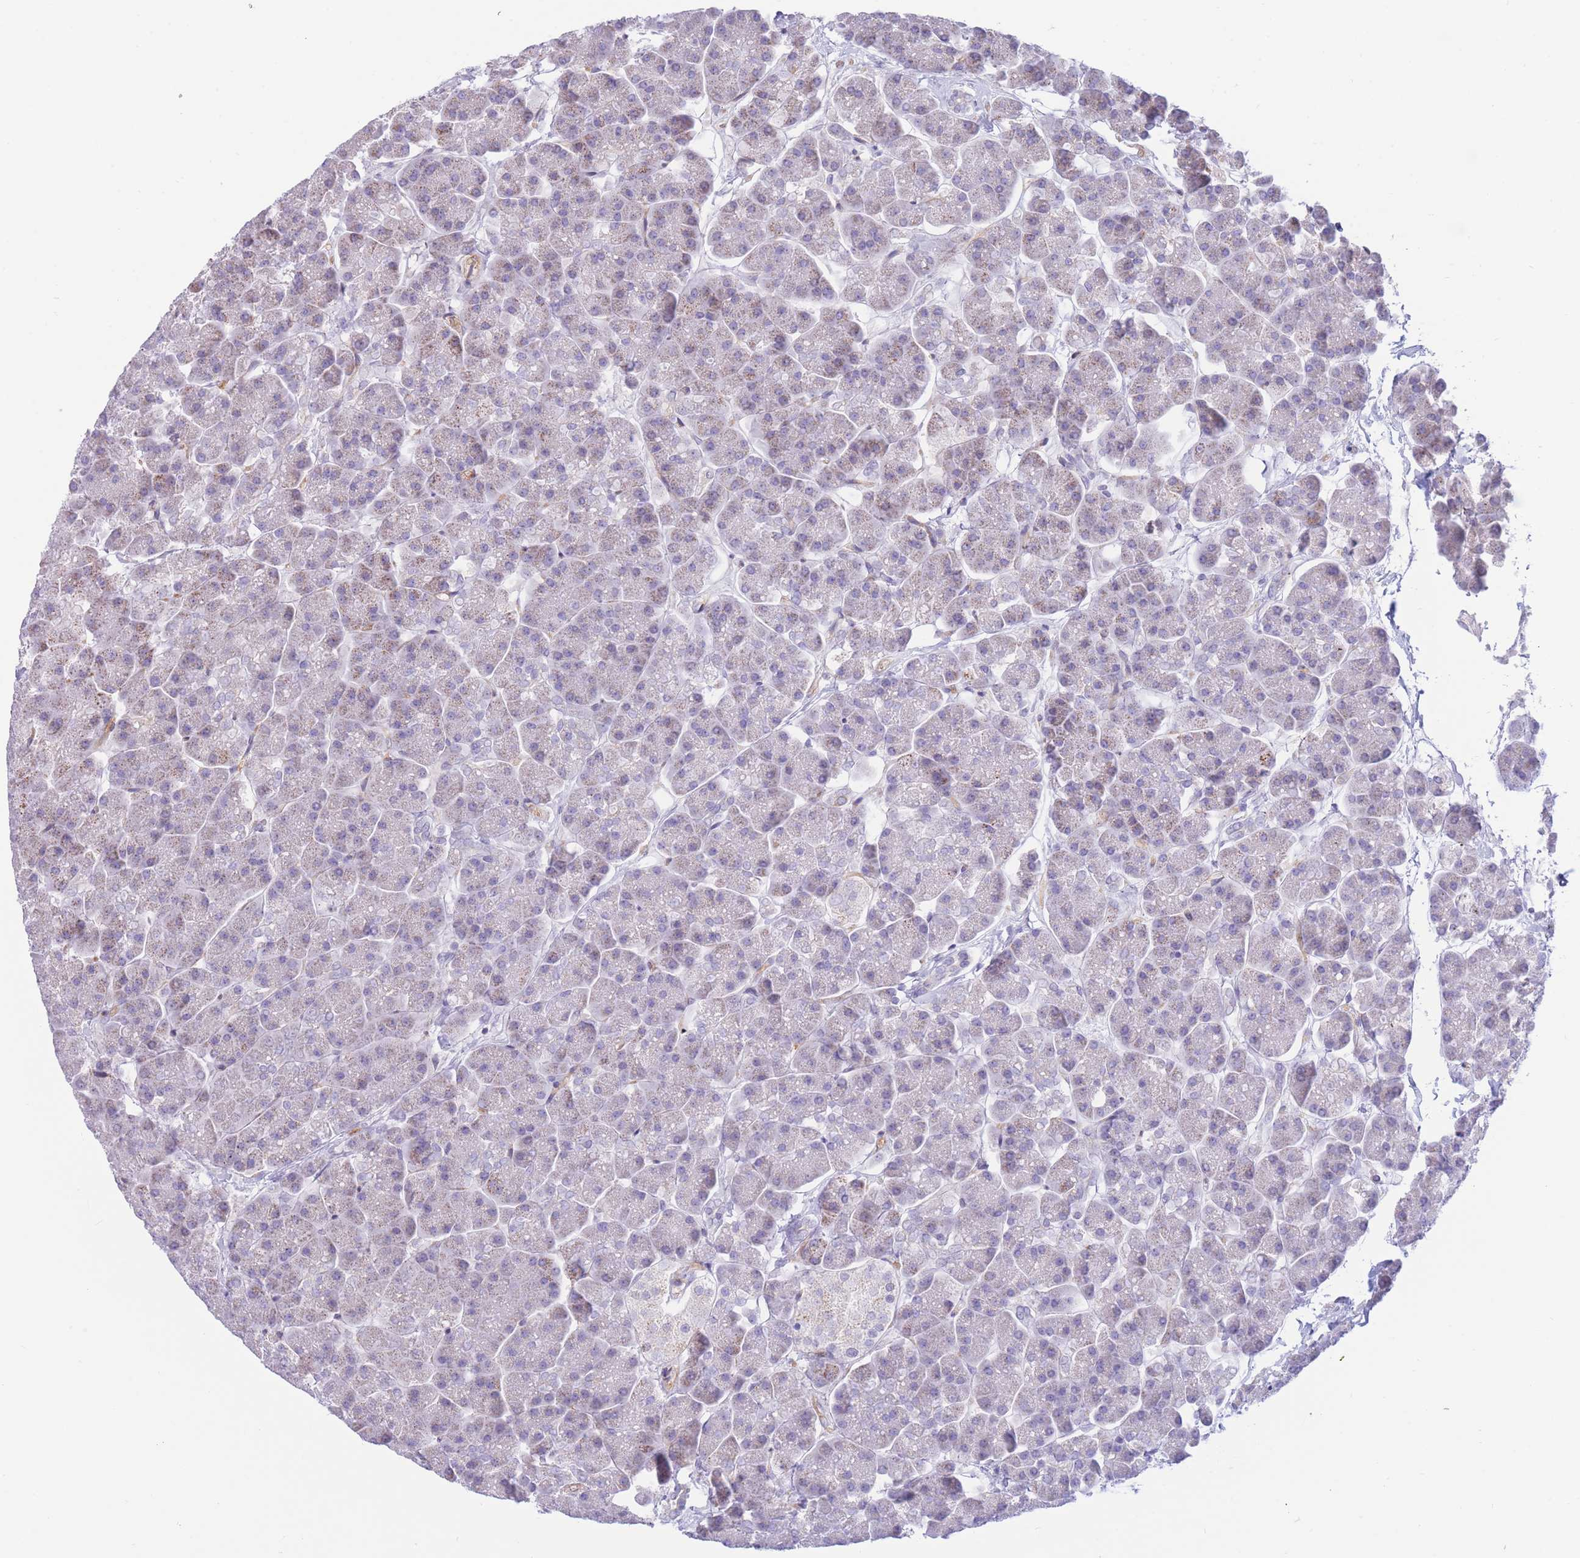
{"staining": {"intensity": "negative", "quantity": "none", "location": "none"}, "tissue": "pancreas", "cell_type": "Exocrine glandular cells", "image_type": "normal", "snomed": [{"axis": "morphology", "description": "Normal tissue, NOS"}, {"axis": "topography", "description": "Pancreas"}, {"axis": "topography", "description": "Peripheral nerve tissue"}], "caption": "The photomicrograph reveals no staining of exocrine glandular cells in unremarkable pancreas. The staining is performed using DAB (3,3'-diaminobenzidine) brown chromogen with nuclei counter-stained in using hematoxylin.", "gene": "SULT1A1", "patient": {"sex": "male", "age": 54}}